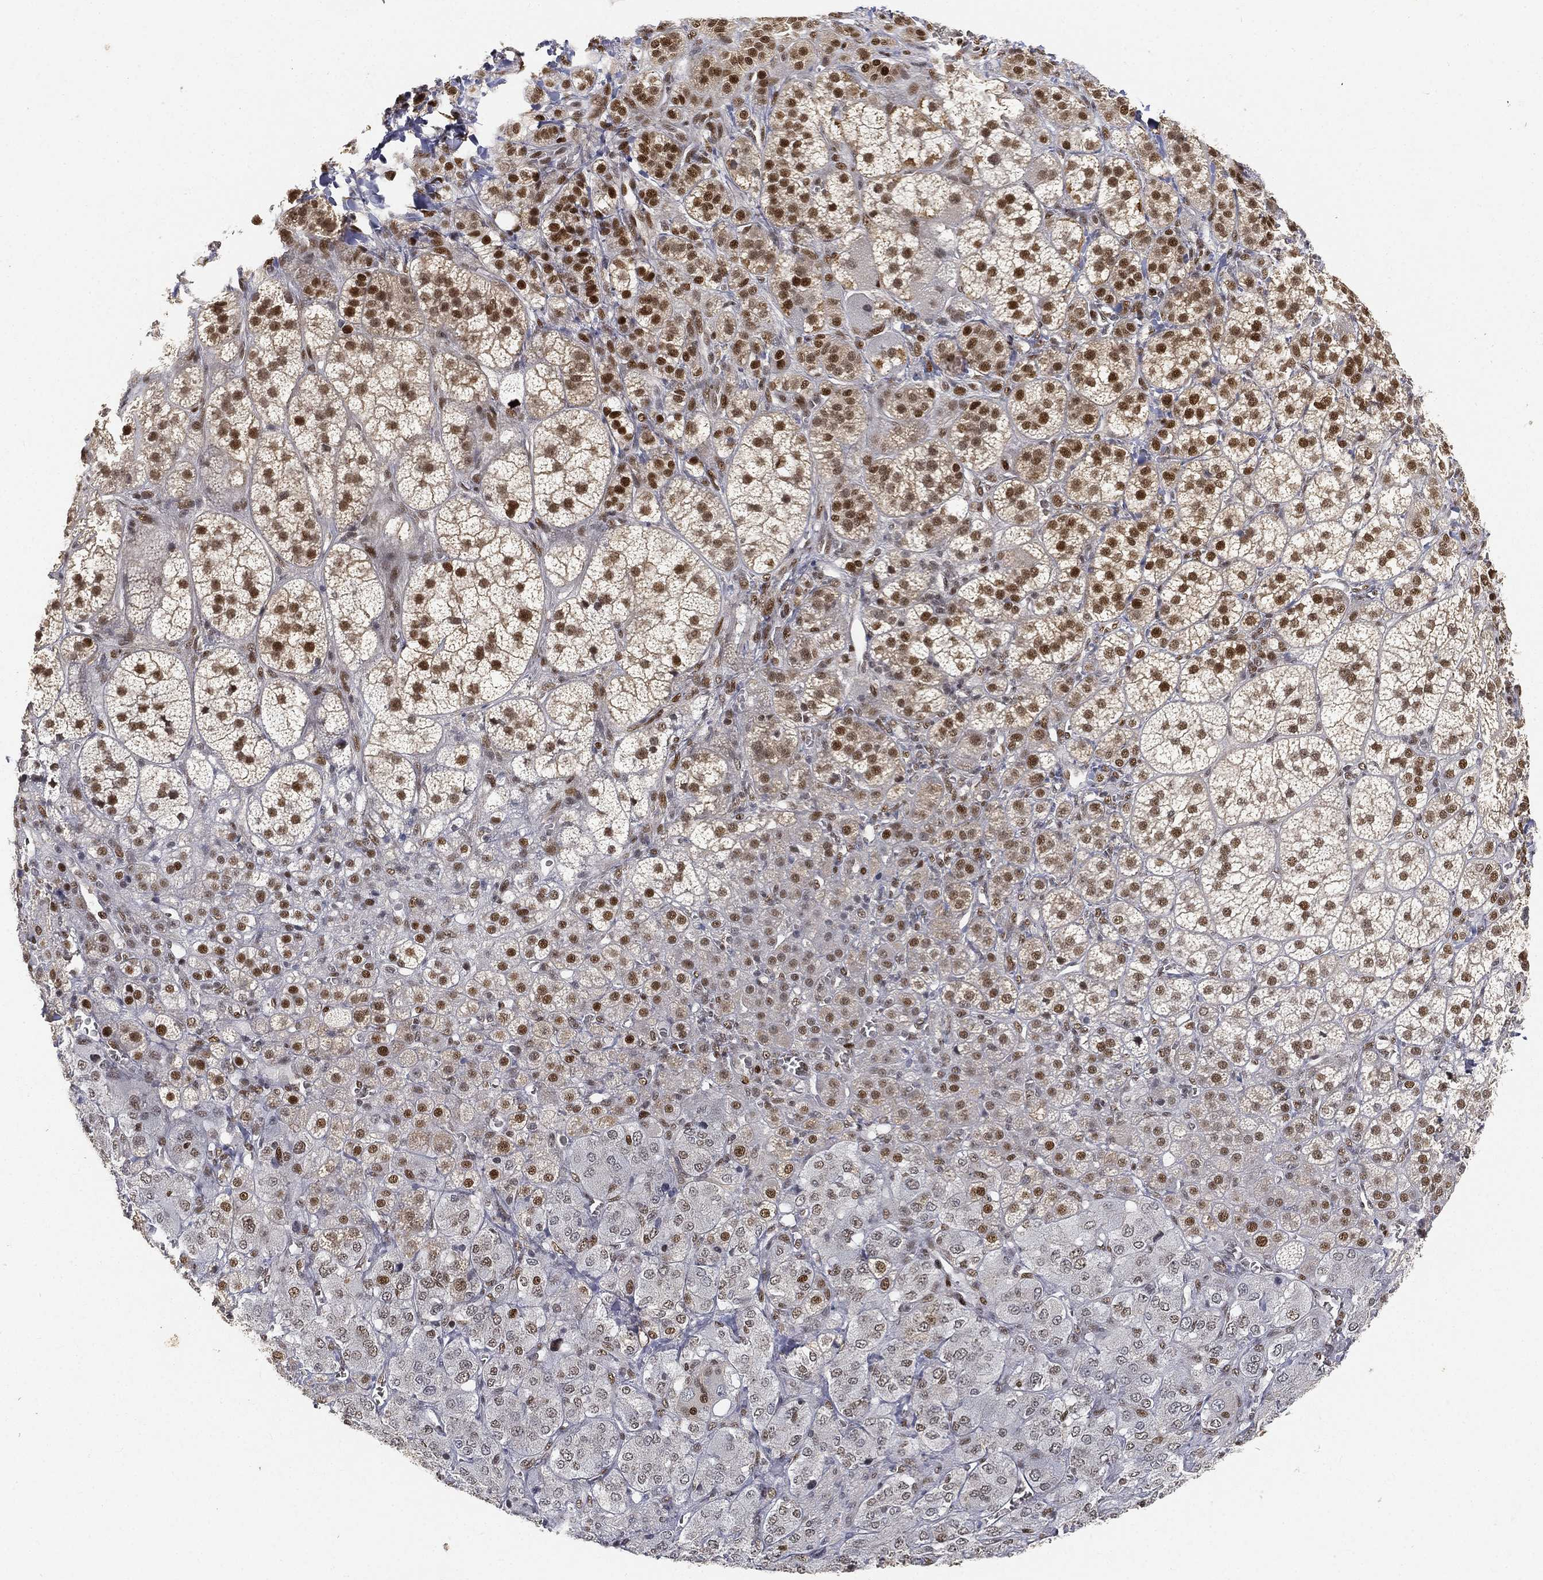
{"staining": {"intensity": "strong", "quantity": "25%-75%", "location": "nuclear"}, "tissue": "adrenal gland", "cell_type": "Glandular cells", "image_type": "normal", "snomed": [{"axis": "morphology", "description": "Normal tissue, NOS"}, {"axis": "topography", "description": "Adrenal gland"}], "caption": "Strong nuclear protein expression is present in approximately 25%-75% of glandular cells in adrenal gland. Ihc stains the protein of interest in brown and the nuclei are stained blue.", "gene": "CRTC3", "patient": {"sex": "female", "age": 60}}